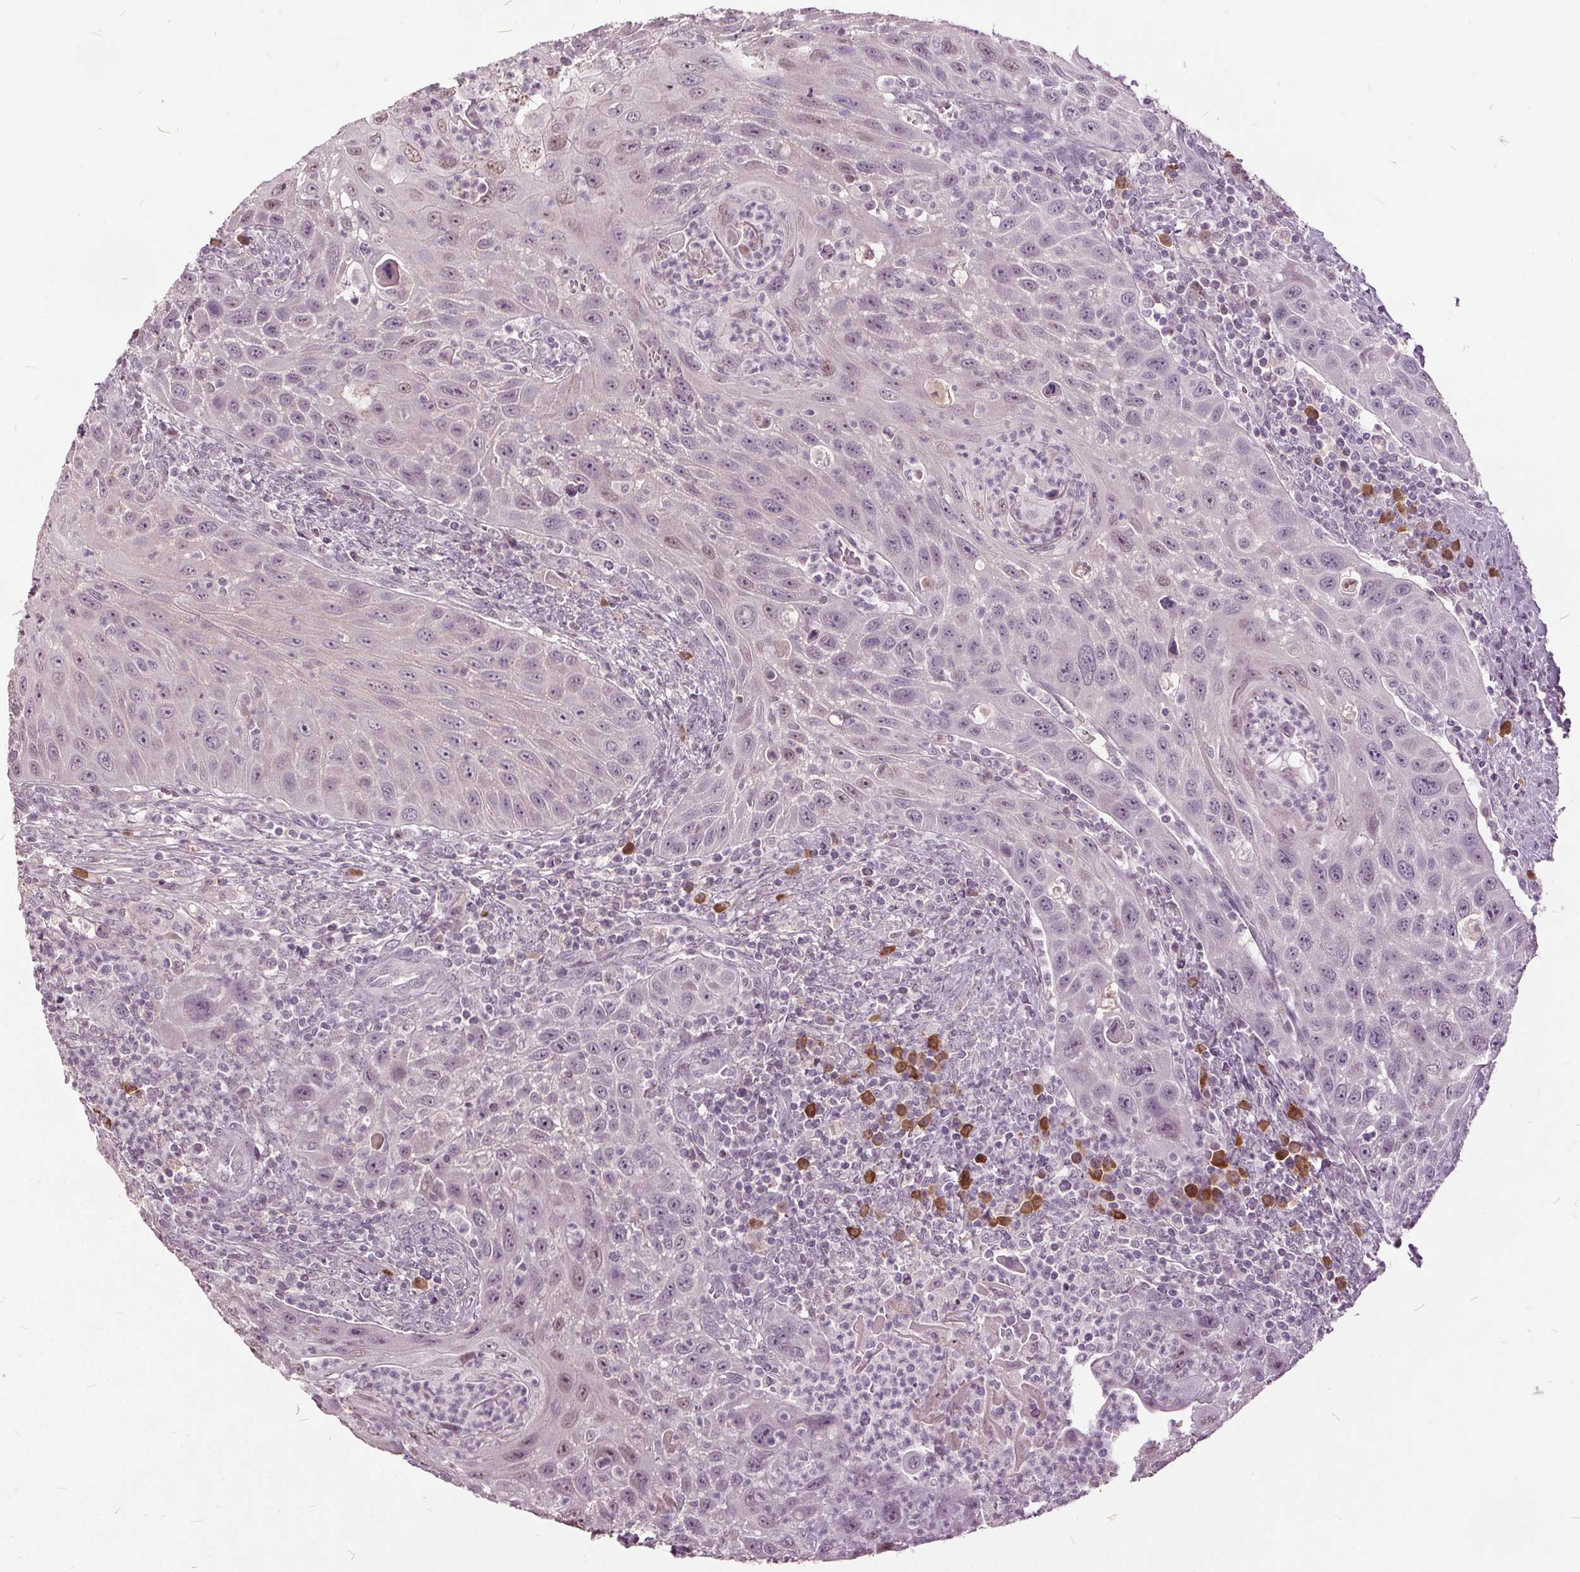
{"staining": {"intensity": "negative", "quantity": "none", "location": "none"}, "tissue": "head and neck cancer", "cell_type": "Tumor cells", "image_type": "cancer", "snomed": [{"axis": "morphology", "description": "Squamous cell carcinoma, NOS"}, {"axis": "topography", "description": "Head-Neck"}], "caption": "There is no significant expression in tumor cells of head and neck cancer.", "gene": "CXCL16", "patient": {"sex": "male", "age": 69}}